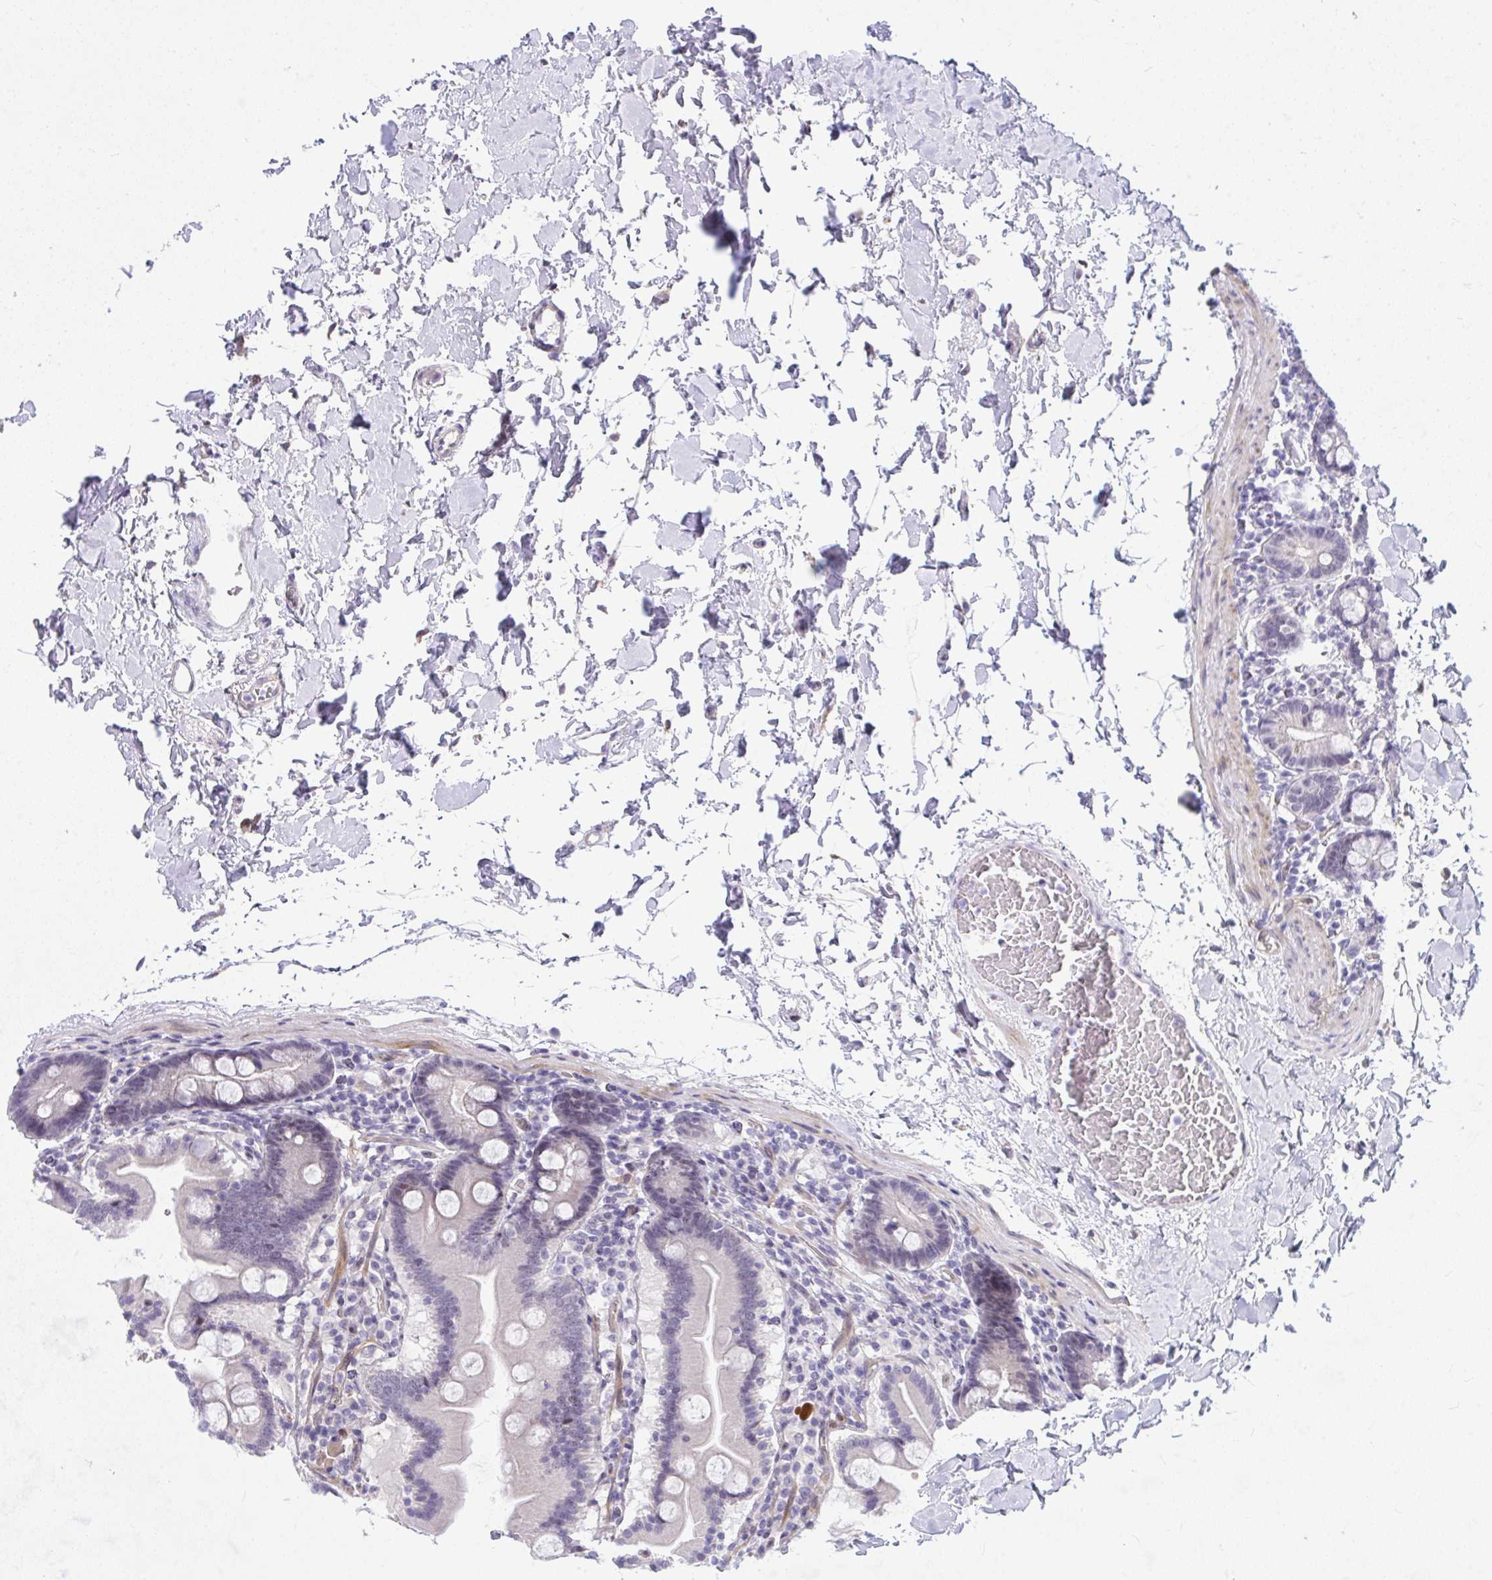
{"staining": {"intensity": "negative", "quantity": "none", "location": "none"}, "tissue": "duodenum", "cell_type": "Glandular cells", "image_type": "normal", "snomed": [{"axis": "morphology", "description": "Normal tissue, NOS"}, {"axis": "topography", "description": "Duodenum"}], "caption": "Immunohistochemical staining of benign human duodenum displays no significant staining in glandular cells. (DAB immunohistochemistry (IHC) visualized using brightfield microscopy, high magnification).", "gene": "NFXL1", "patient": {"sex": "male", "age": 55}}